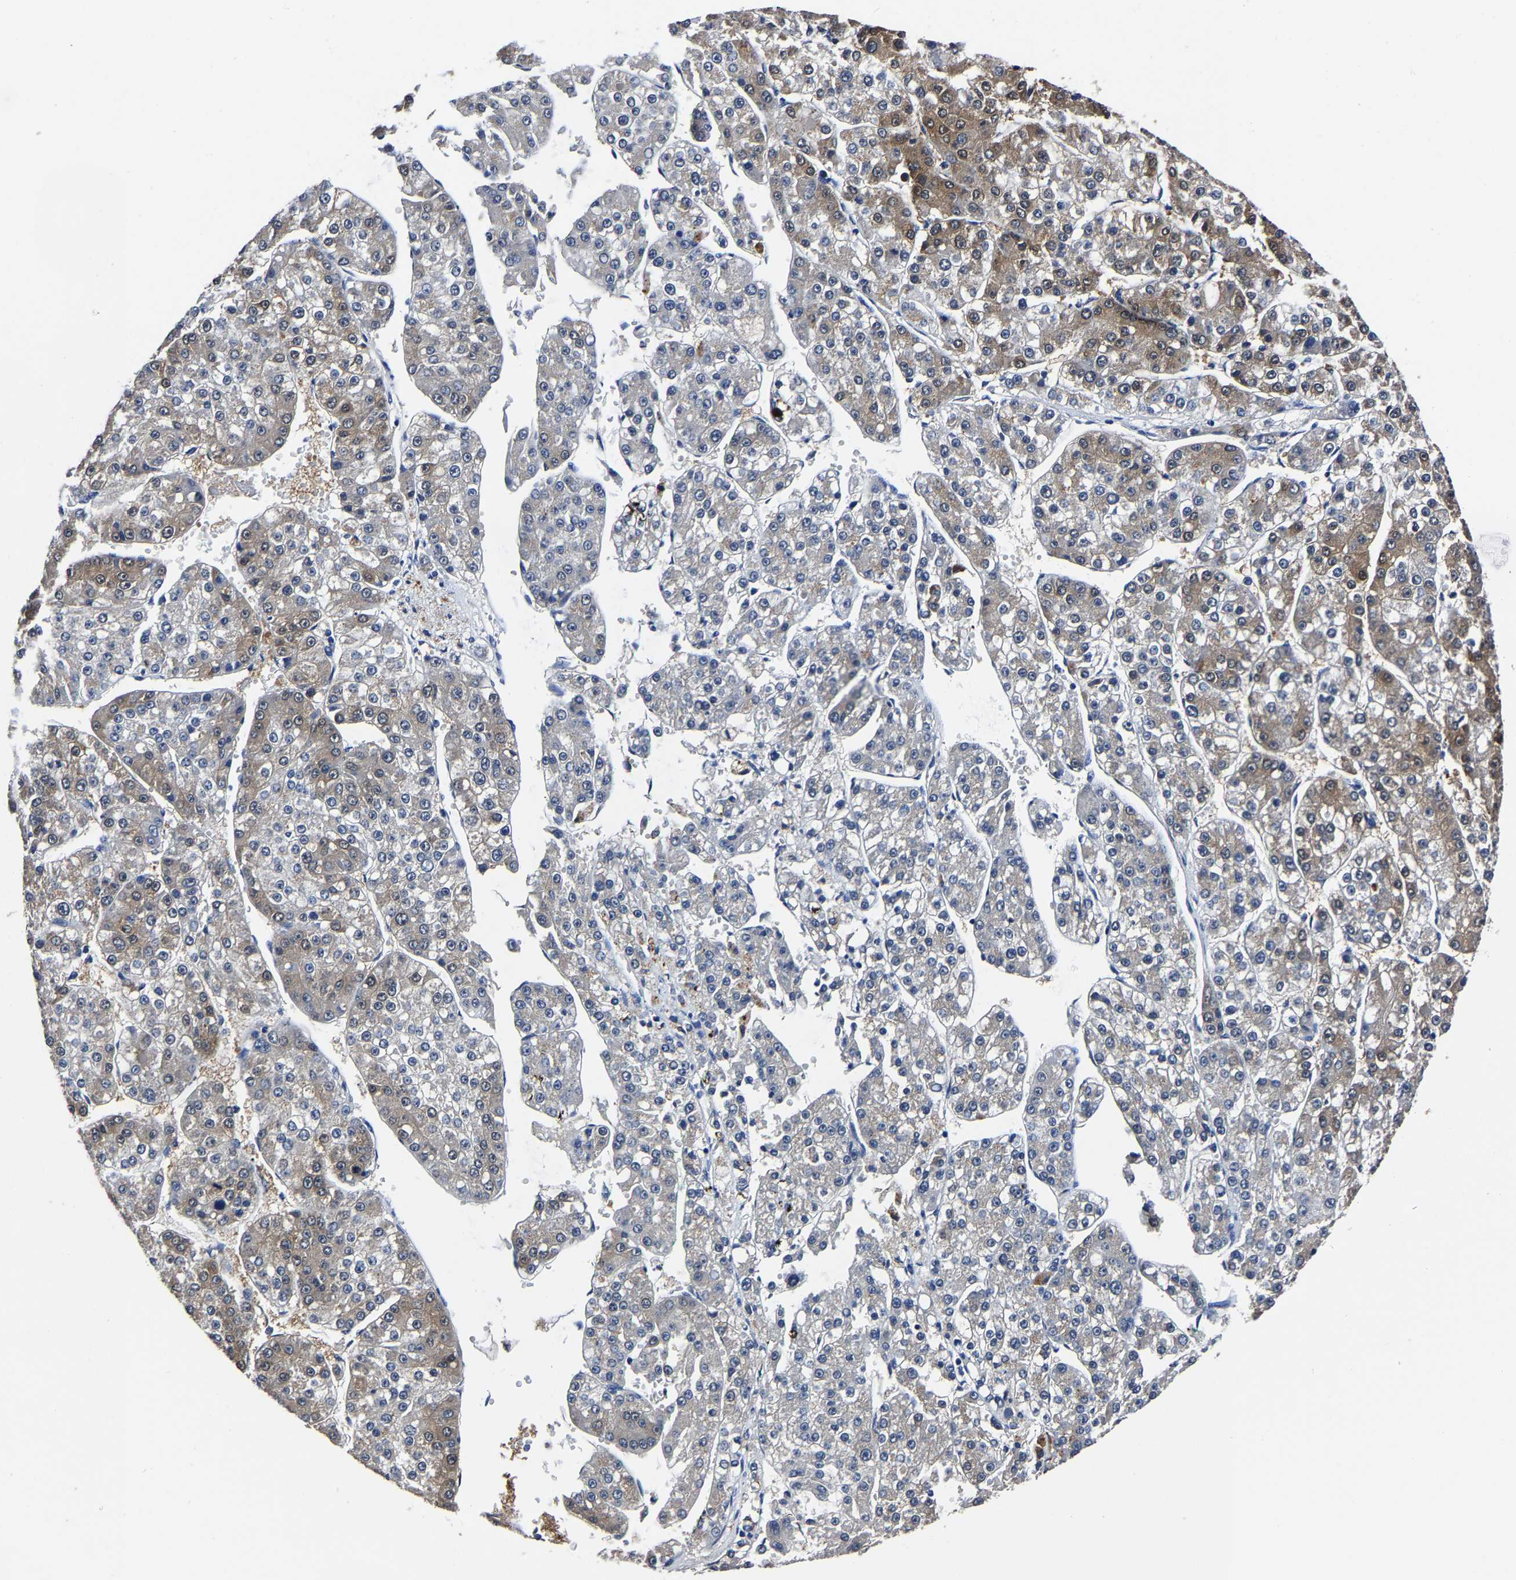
{"staining": {"intensity": "moderate", "quantity": "25%-75%", "location": "cytoplasmic/membranous"}, "tissue": "liver cancer", "cell_type": "Tumor cells", "image_type": "cancer", "snomed": [{"axis": "morphology", "description": "Carcinoma, Hepatocellular, NOS"}, {"axis": "topography", "description": "Liver"}], "caption": "Immunohistochemical staining of human liver hepatocellular carcinoma displays medium levels of moderate cytoplasmic/membranous expression in about 25%-75% of tumor cells.", "gene": "PSPH", "patient": {"sex": "female", "age": 73}}